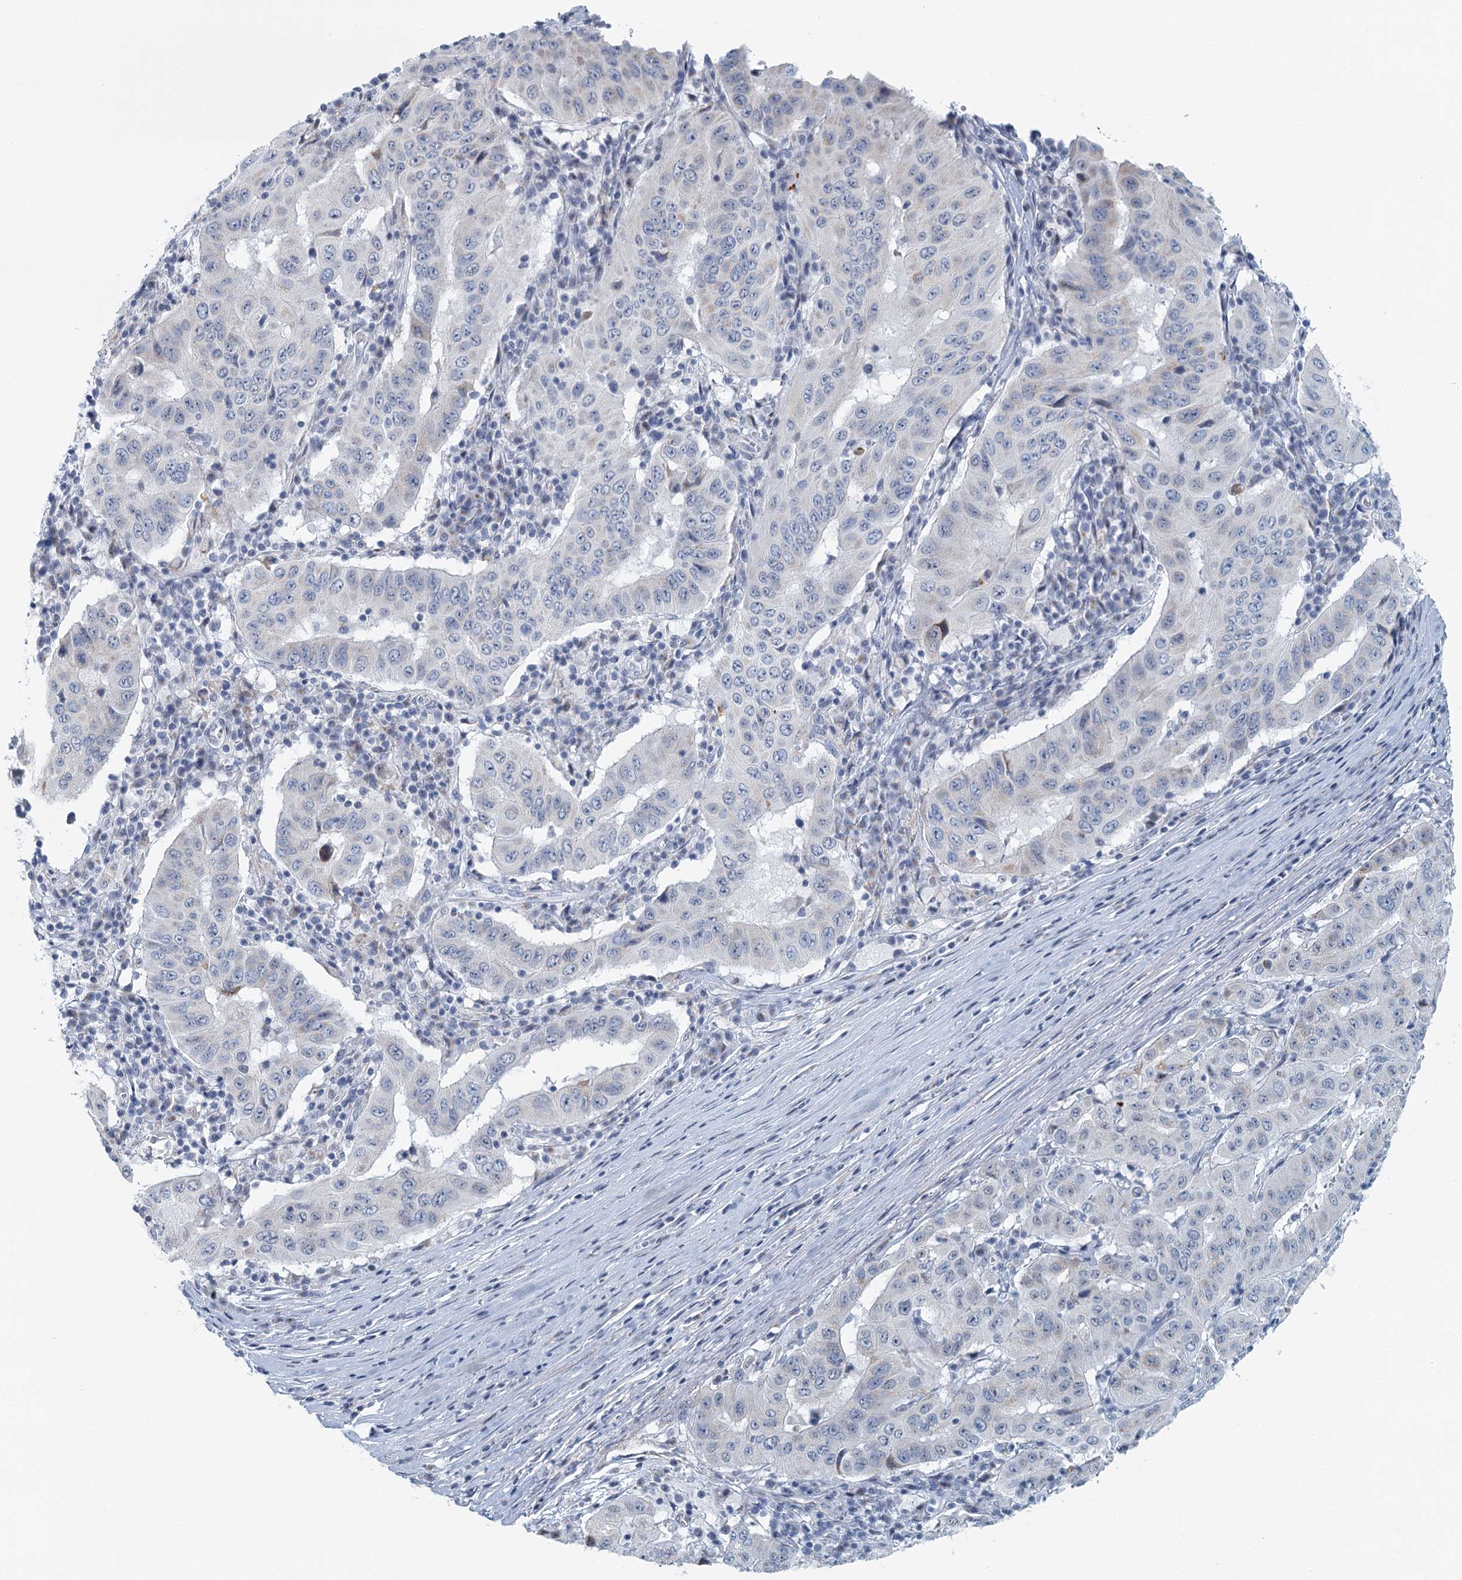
{"staining": {"intensity": "negative", "quantity": "none", "location": "none"}, "tissue": "pancreatic cancer", "cell_type": "Tumor cells", "image_type": "cancer", "snomed": [{"axis": "morphology", "description": "Adenocarcinoma, NOS"}, {"axis": "topography", "description": "Pancreas"}], "caption": "A photomicrograph of pancreatic cancer (adenocarcinoma) stained for a protein demonstrates no brown staining in tumor cells.", "gene": "ZNF527", "patient": {"sex": "male", "age": 63}}